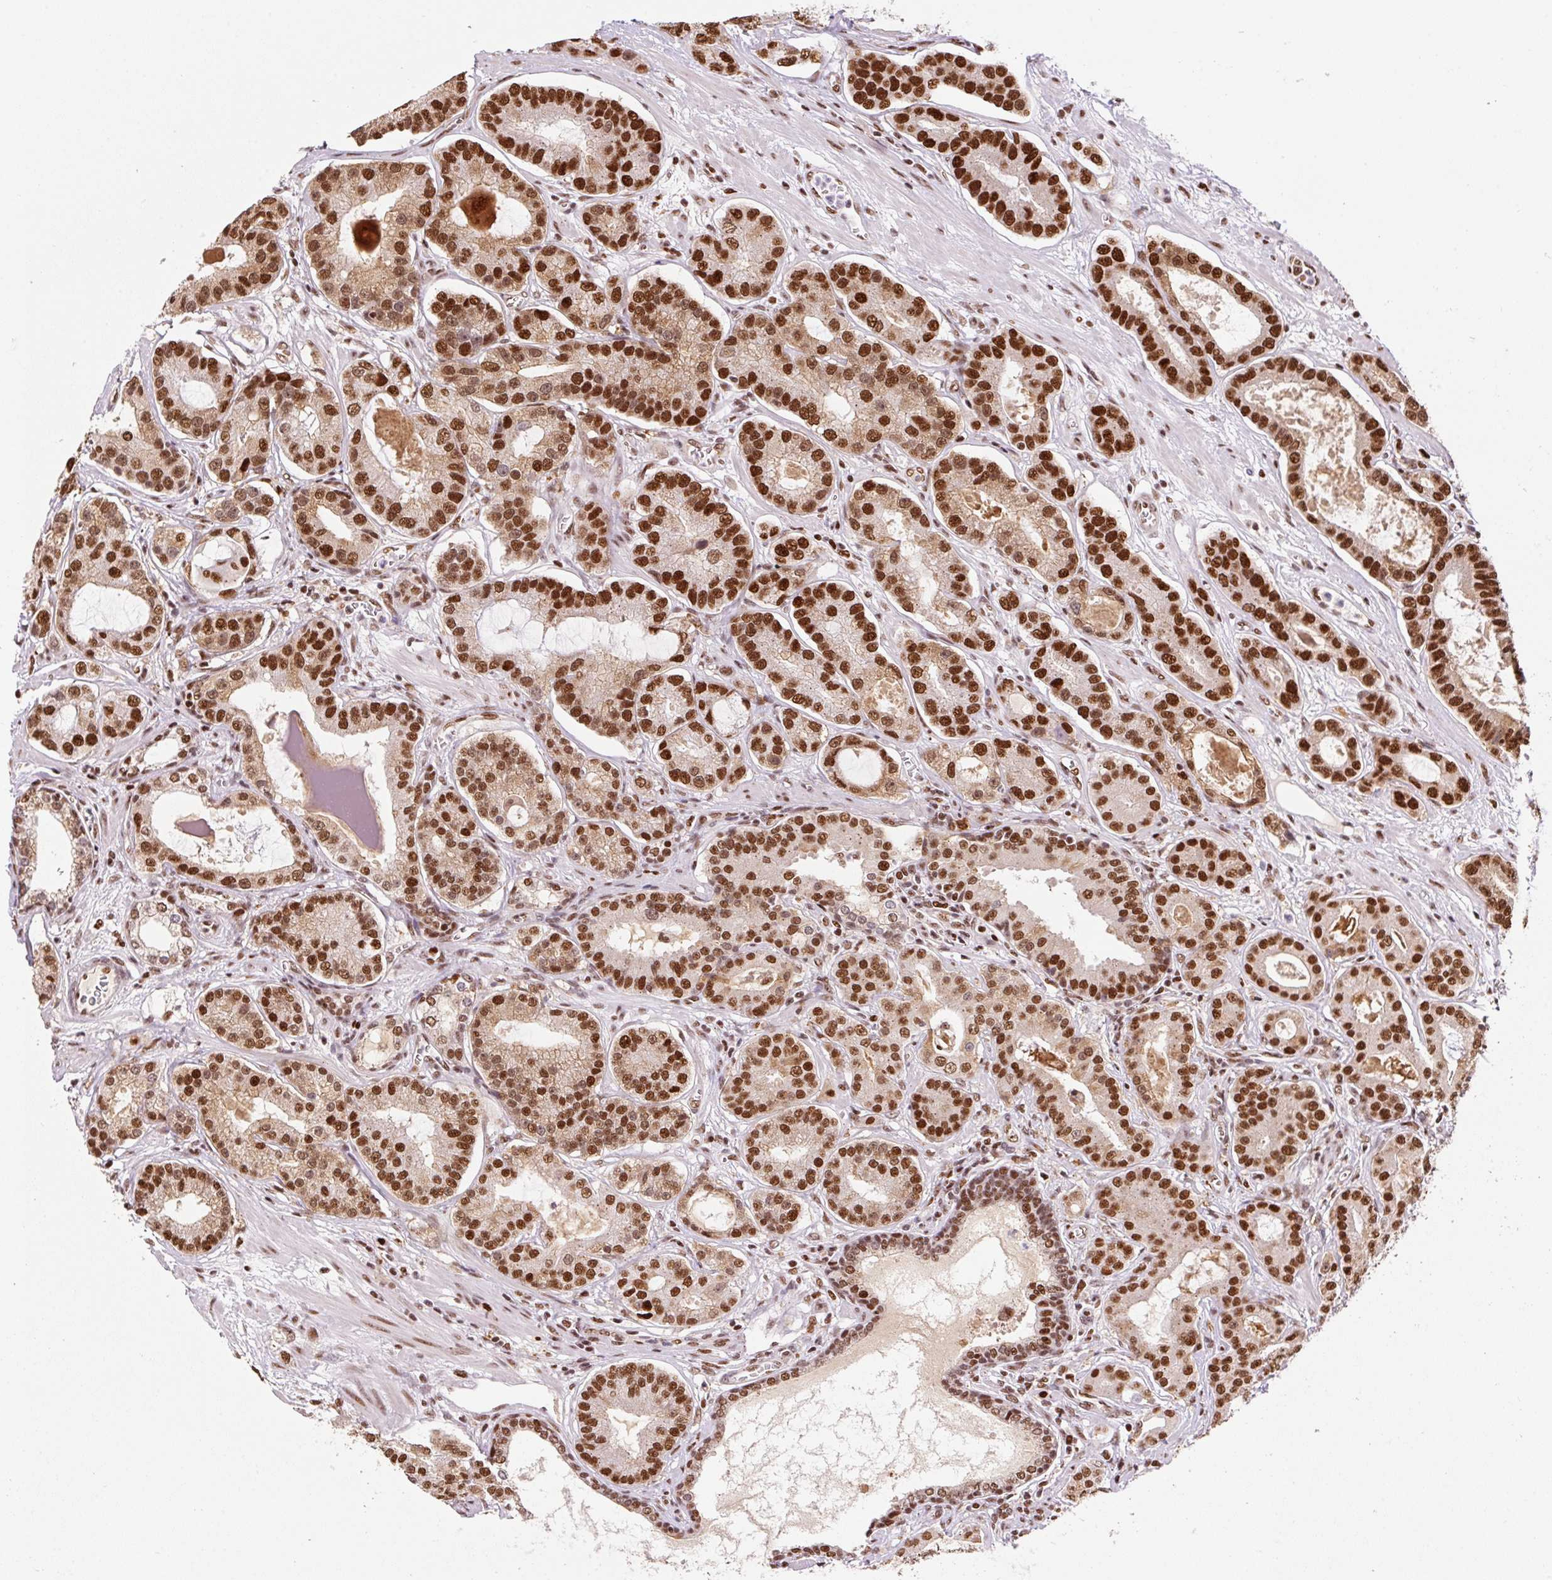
{"staining": {"intensity": "strong", "quantity": ">75%", "location": "nuclear"}, "tissue": "prostate cancer", "cell_type": "Tumor cells", "image_type": "cancer", "snomed": [{"axis": "morphology", "description": "Adenocarcinoma, High grade"}, {"axis": "topography", "description": "Prostate"}], "caption": "Immunohistochemistry (IHC) micrograph of neoplastic tissue: prostate cancer stained using immunohistochemistry exhibits high levels of strong protein expression localized specifically in the nuclear of tumor cells, appearing as a nuclear brown color.", "gene": "GPR139", "patient": {"sex": "male", "age": 65}}